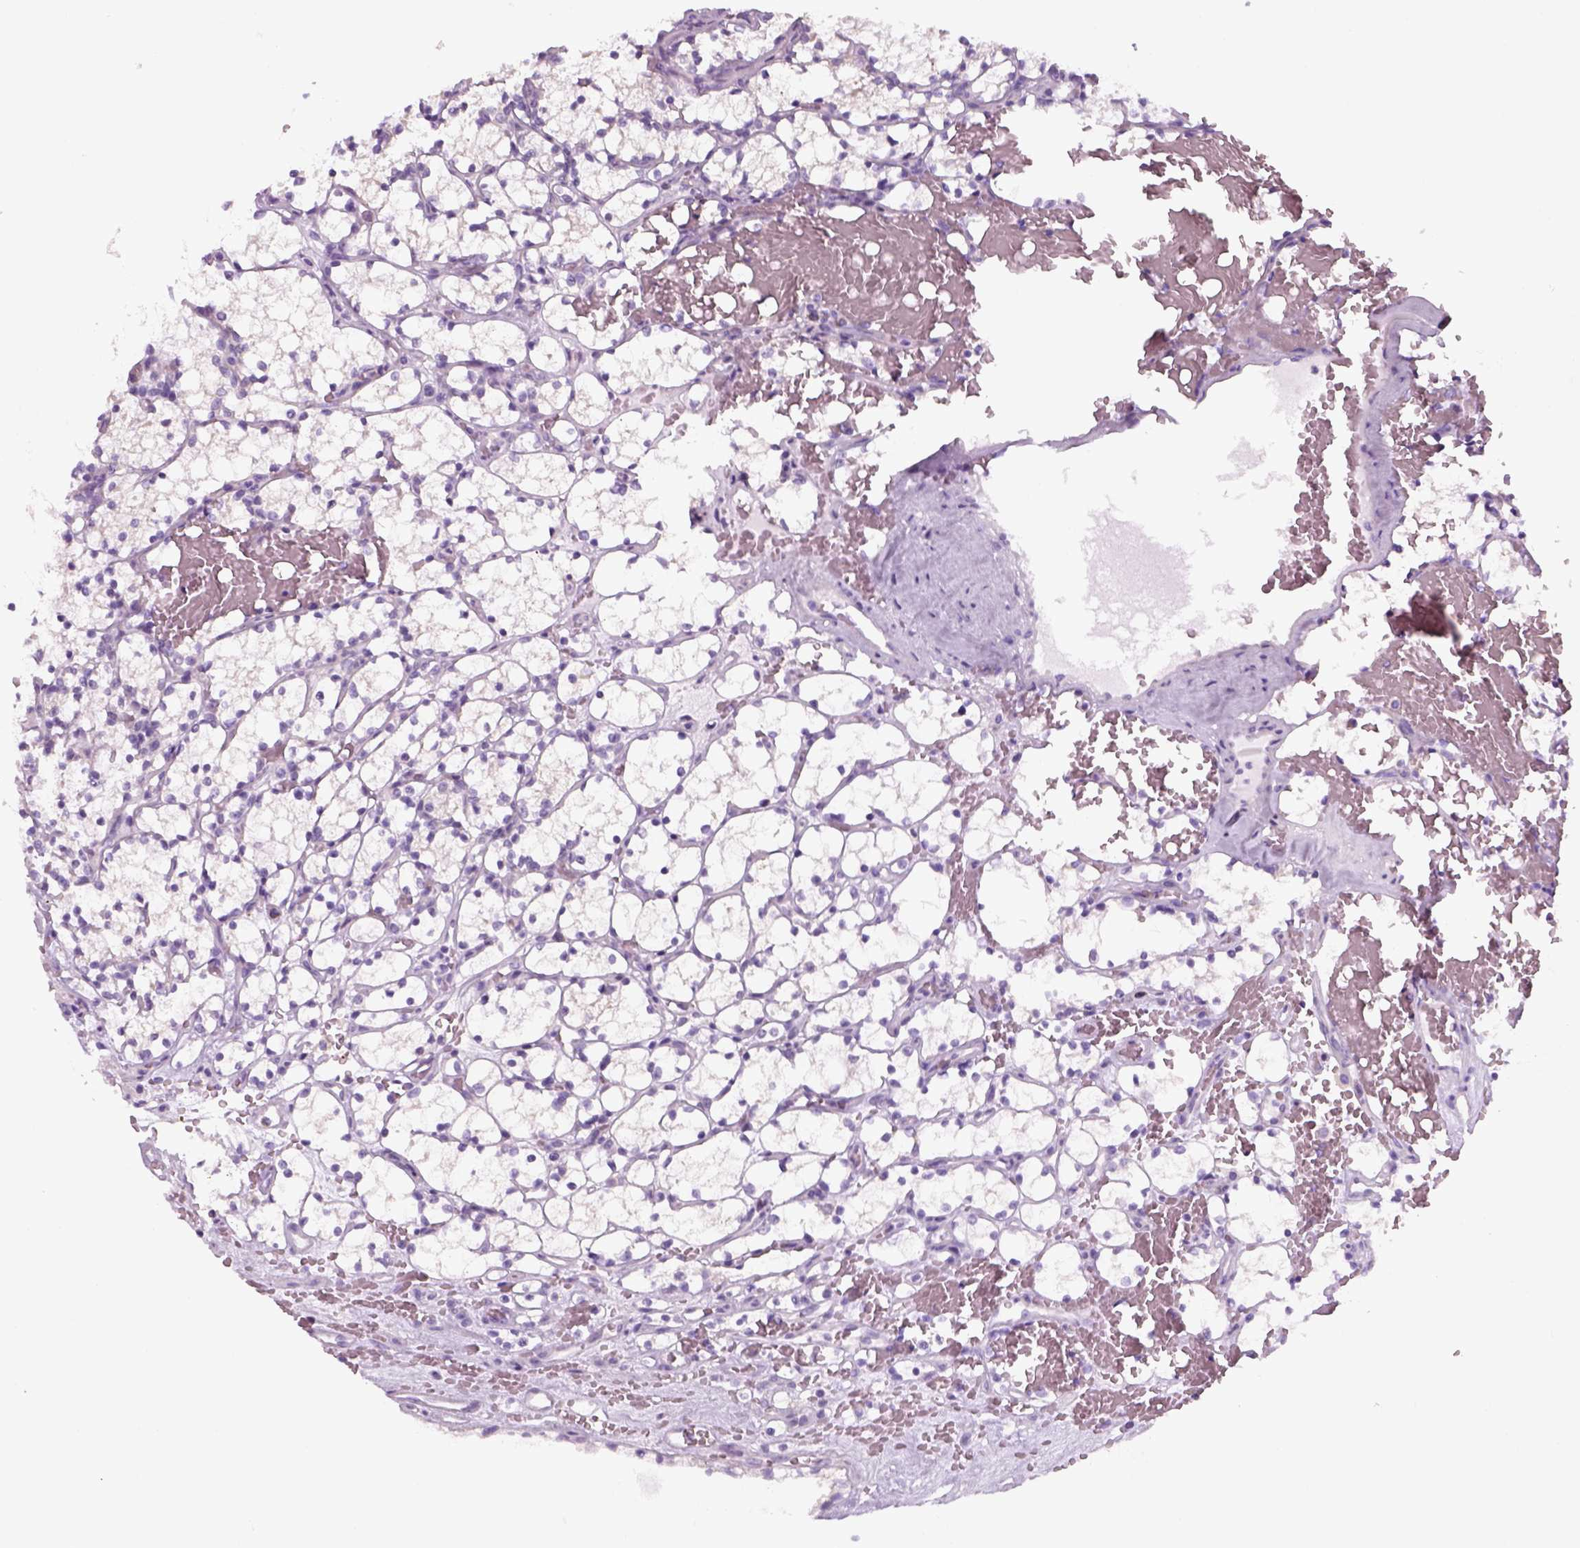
{"staining": {"intensity": "negative", "quantity": "none", "location": "none"}, "tissue": "renal cancer", "cell_type": "Tumor cells", "image_type": "cancer", "snomed": [{"axis": "morphology", "description": "Adenocarcinoma, NOS"}, {"axis": "topography", "description": "Kidney"}], "caption": "Immunohistochemistry photomicrograph of renal adenocarcinoma stained for a protein (brown), which shows no positivity in tumor cells.", "gene": "SLC12A5", "patient": {"sex": "female", "age": 69}}